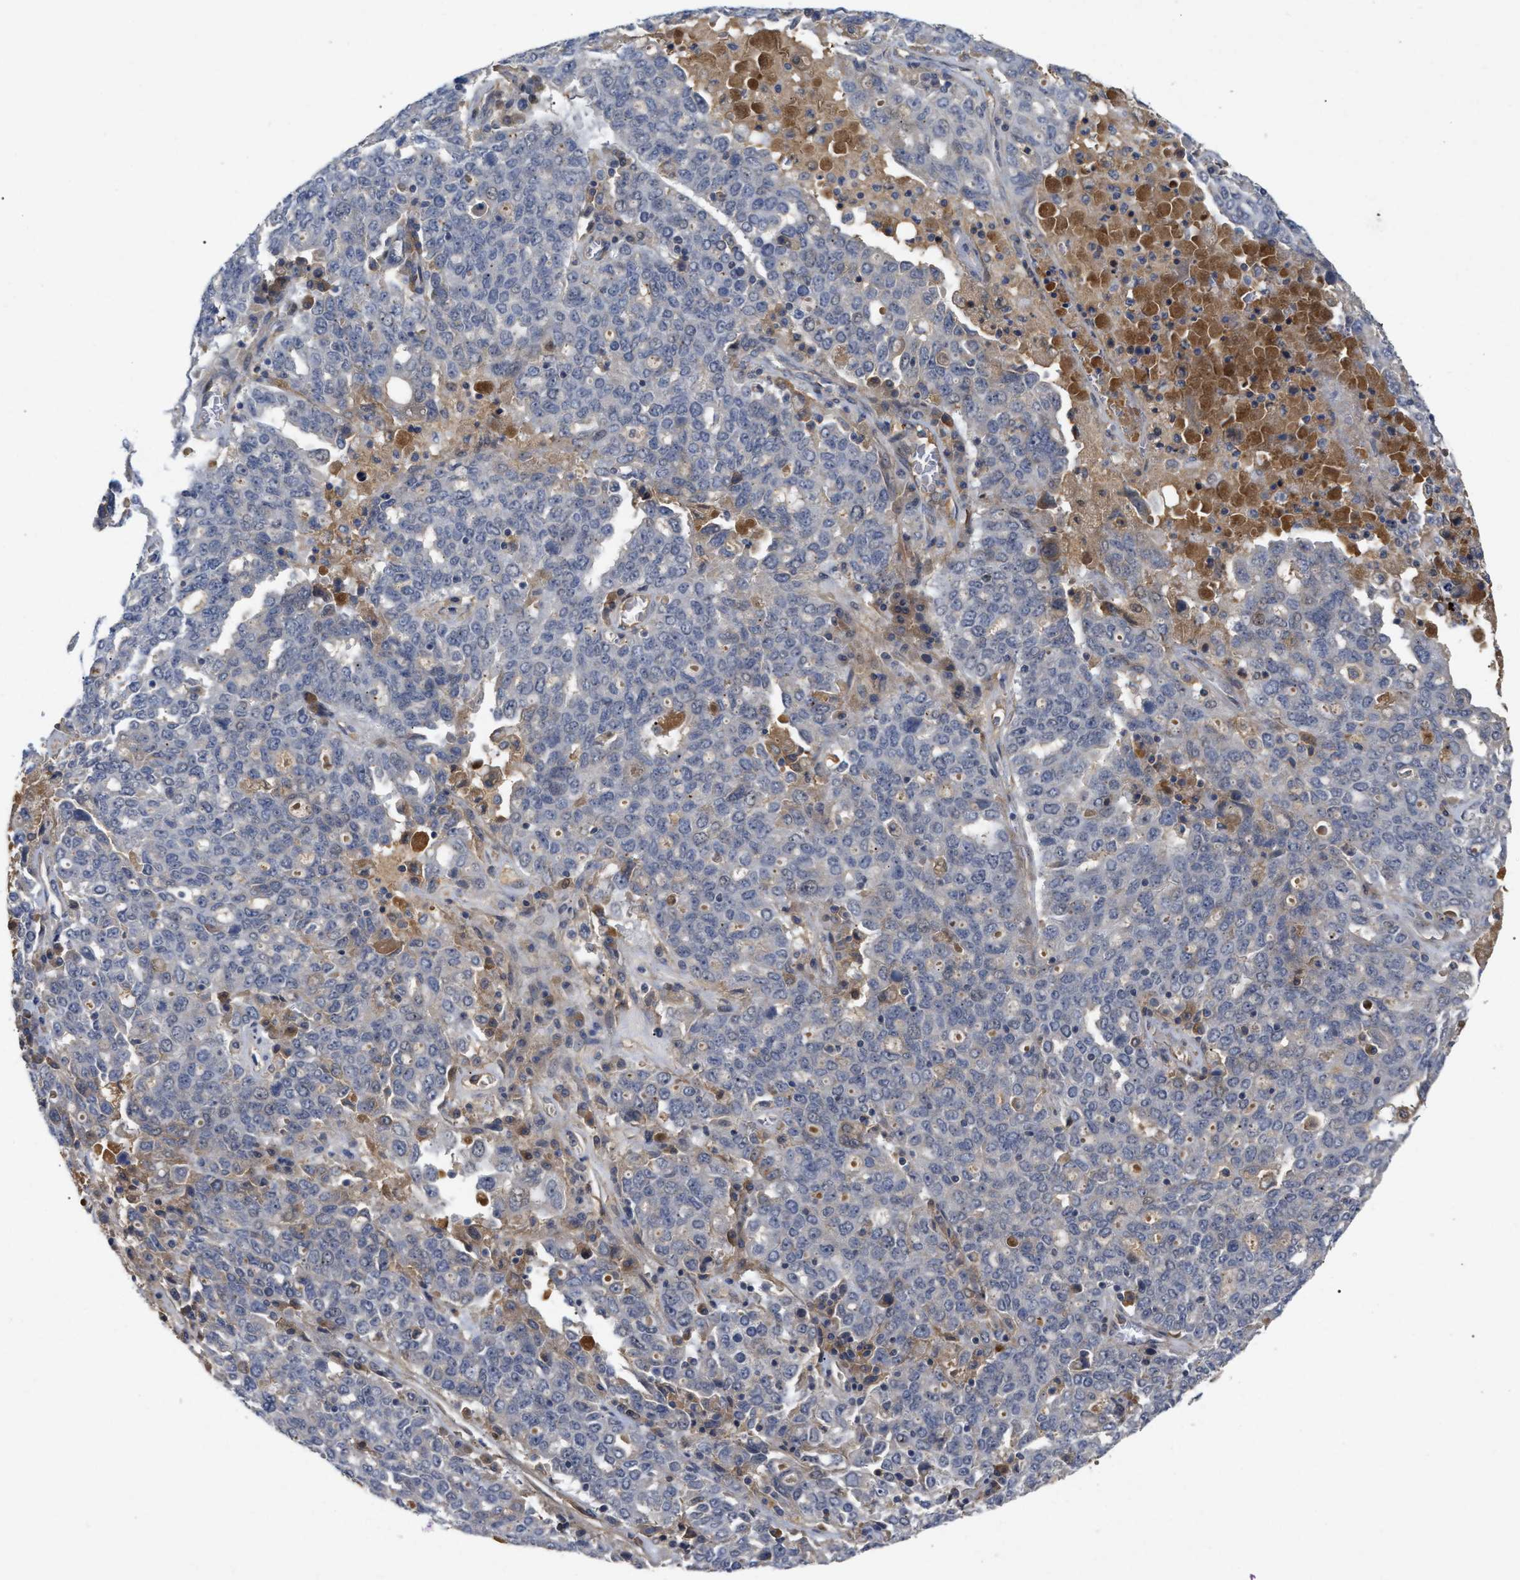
{"staining": {"intensity": "weak", "quantity": "<25%", "location": "cytoplasmic/membranous"}, "tissue": "ovarian cancer", "cell_type": "Tumor cells", "image_type": "cancer", "snomed": [{"axis": "morphology", "description": "Carcinoma, endometroid"}, {"axis": "topography", "description": "Ovary"}], "caption": "Tumor cells show no significant expression in ovarian endometroid carcinoma. Nuclei are stained in blue.", "gene": "ST6GALNAC6", "patient": {"sex": "female", "age": 62}}